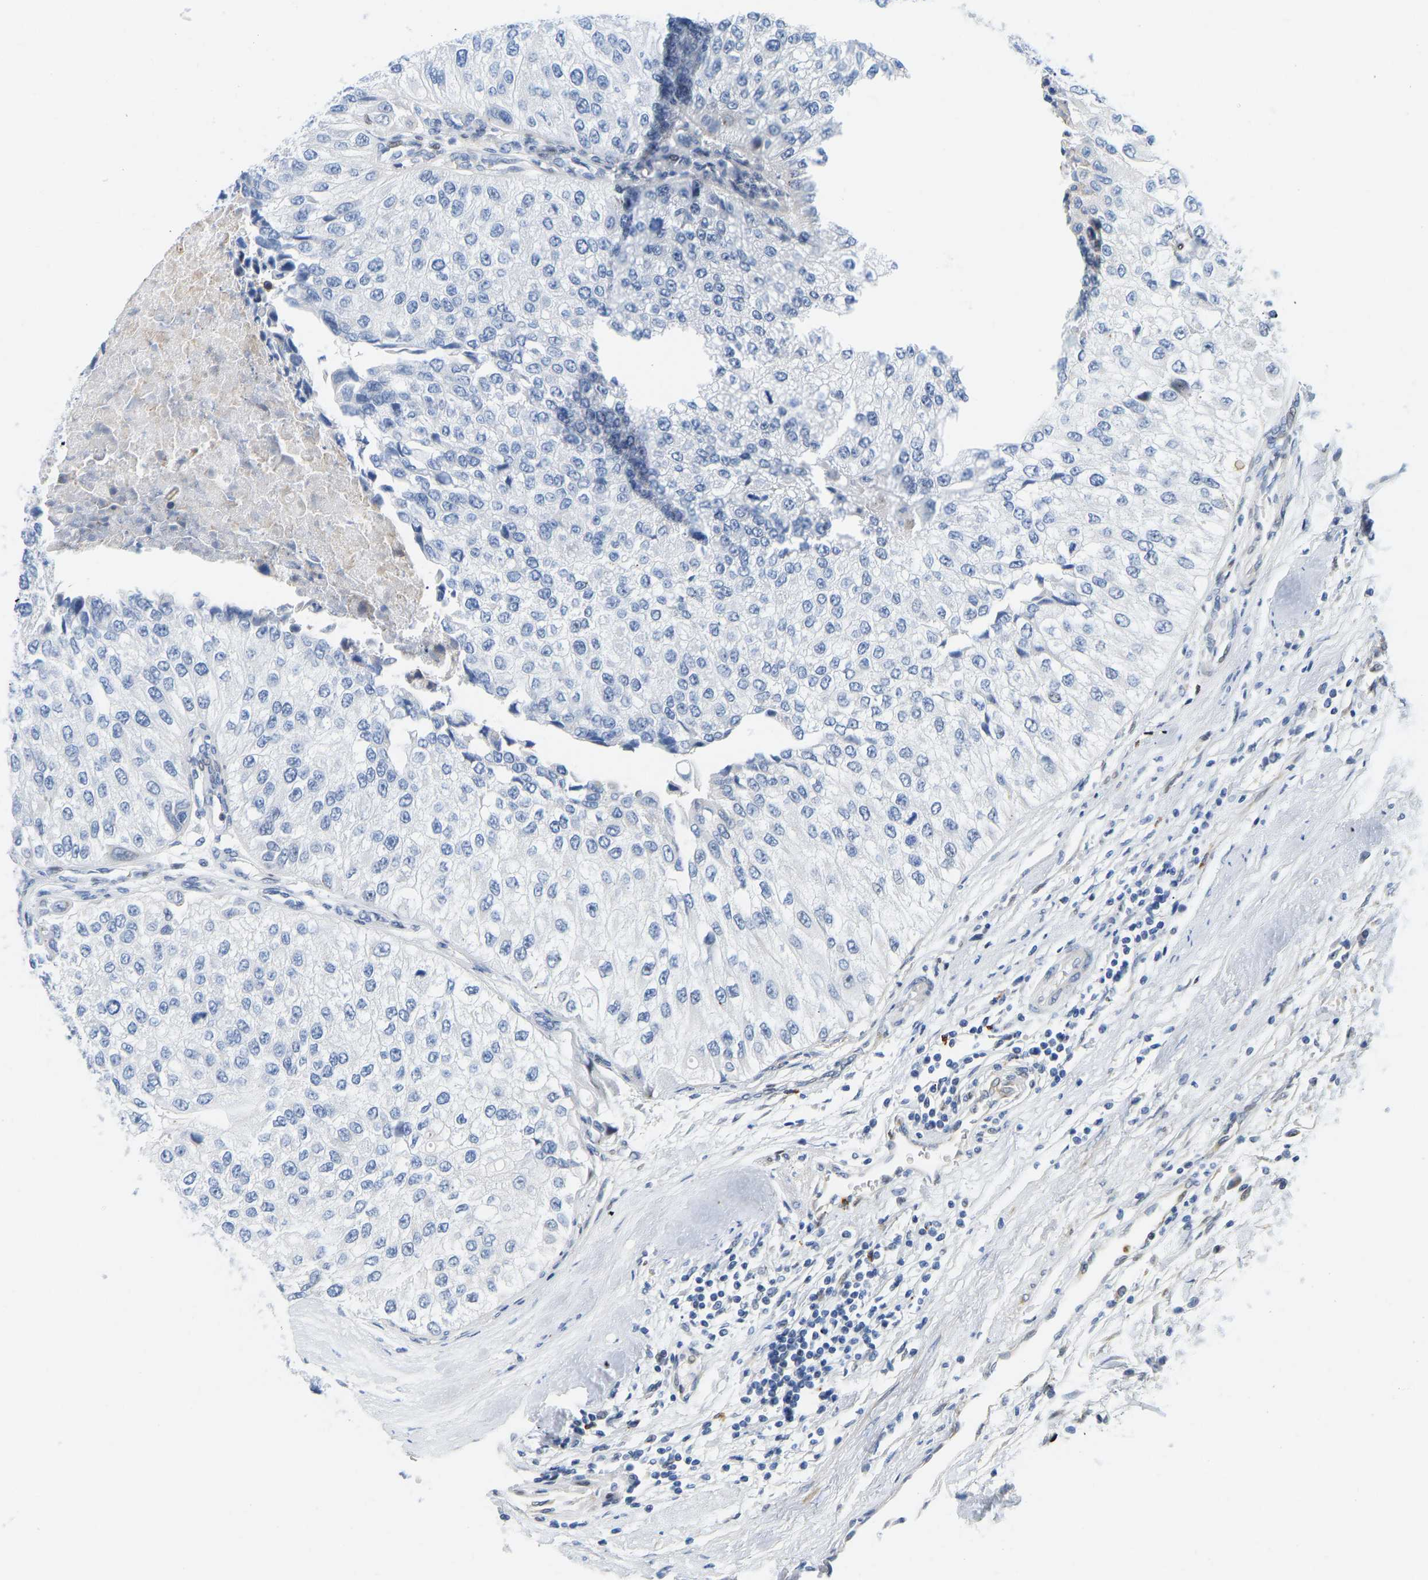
{"staining": {"intensity": "negative", "quantity": "none", "location": "none"}, "tissue": "urothelial cancer", "cell_type": "Tumor cells", "image_type": "cancer", "snomed": [{"axis": "morphology", "description": "Urothelial carcinoma, High grade"}, {"axis": "topography", "description": "Kidney"}, {"axis": "topography", "description": "Urinary bladder"}], "caption": "Tumor cells are negative for protein expression in human urothelial cancer.", "gene": "HDAC5", "patient": {"sex": "male", "age": 77}}